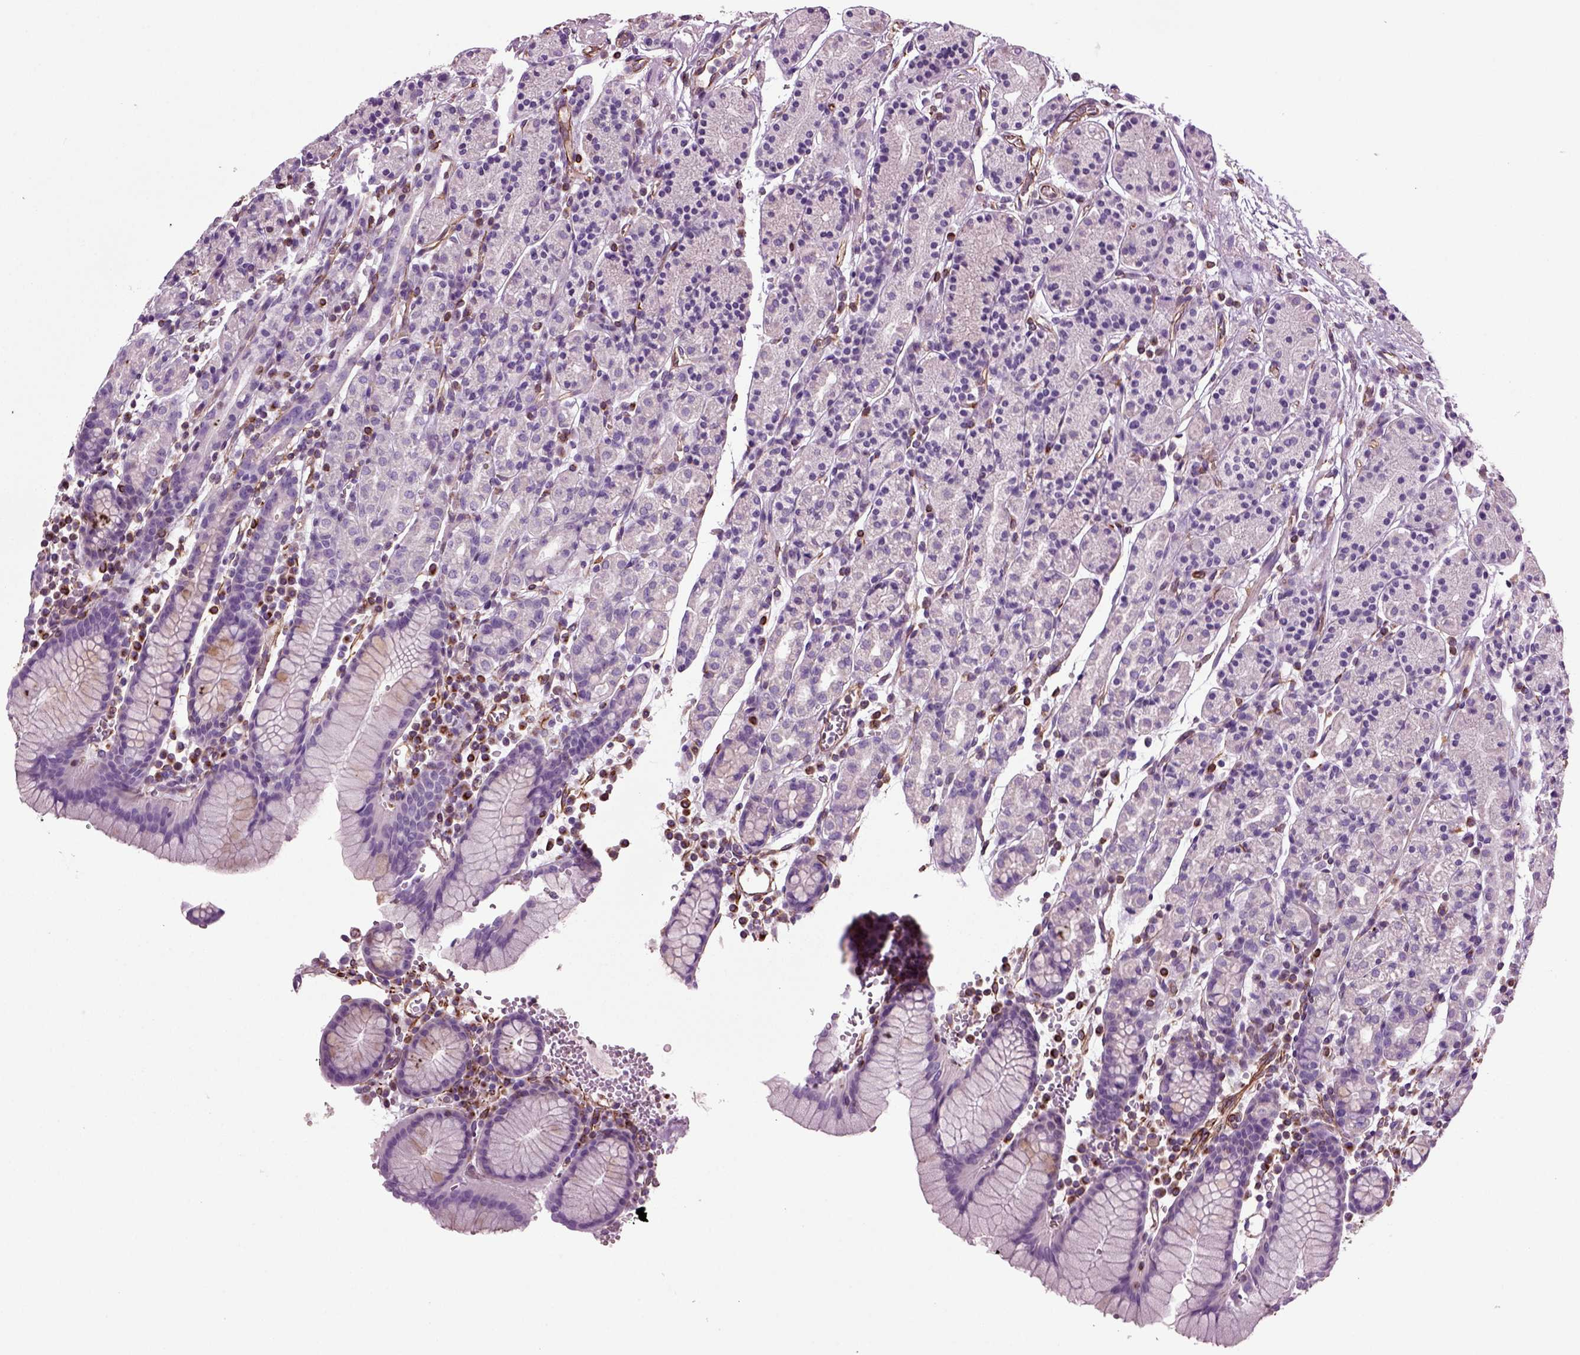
{"staining": {"intensity": "weak", "quantity": "<25%", "location": "cytoplasmic/membranous"}, "tissue": "stomach", "cell_type": "Glandular cells", "image_type": "normal", "snomed": [{"axis": "morphology", "description": "Normal tissue, NOS"}, {"axis": "topography", "description": "Stomach, upper"}, {"axis": "topography", "description": "Stomach"}], "caption": "Immunohistochemical staining of normal stomach shows no significant positivity in glandular cells. (IHC, brightfield microscopy, high magnification).", "gene": "ACER3", "patient": {"sex": "male", "age": 62}}